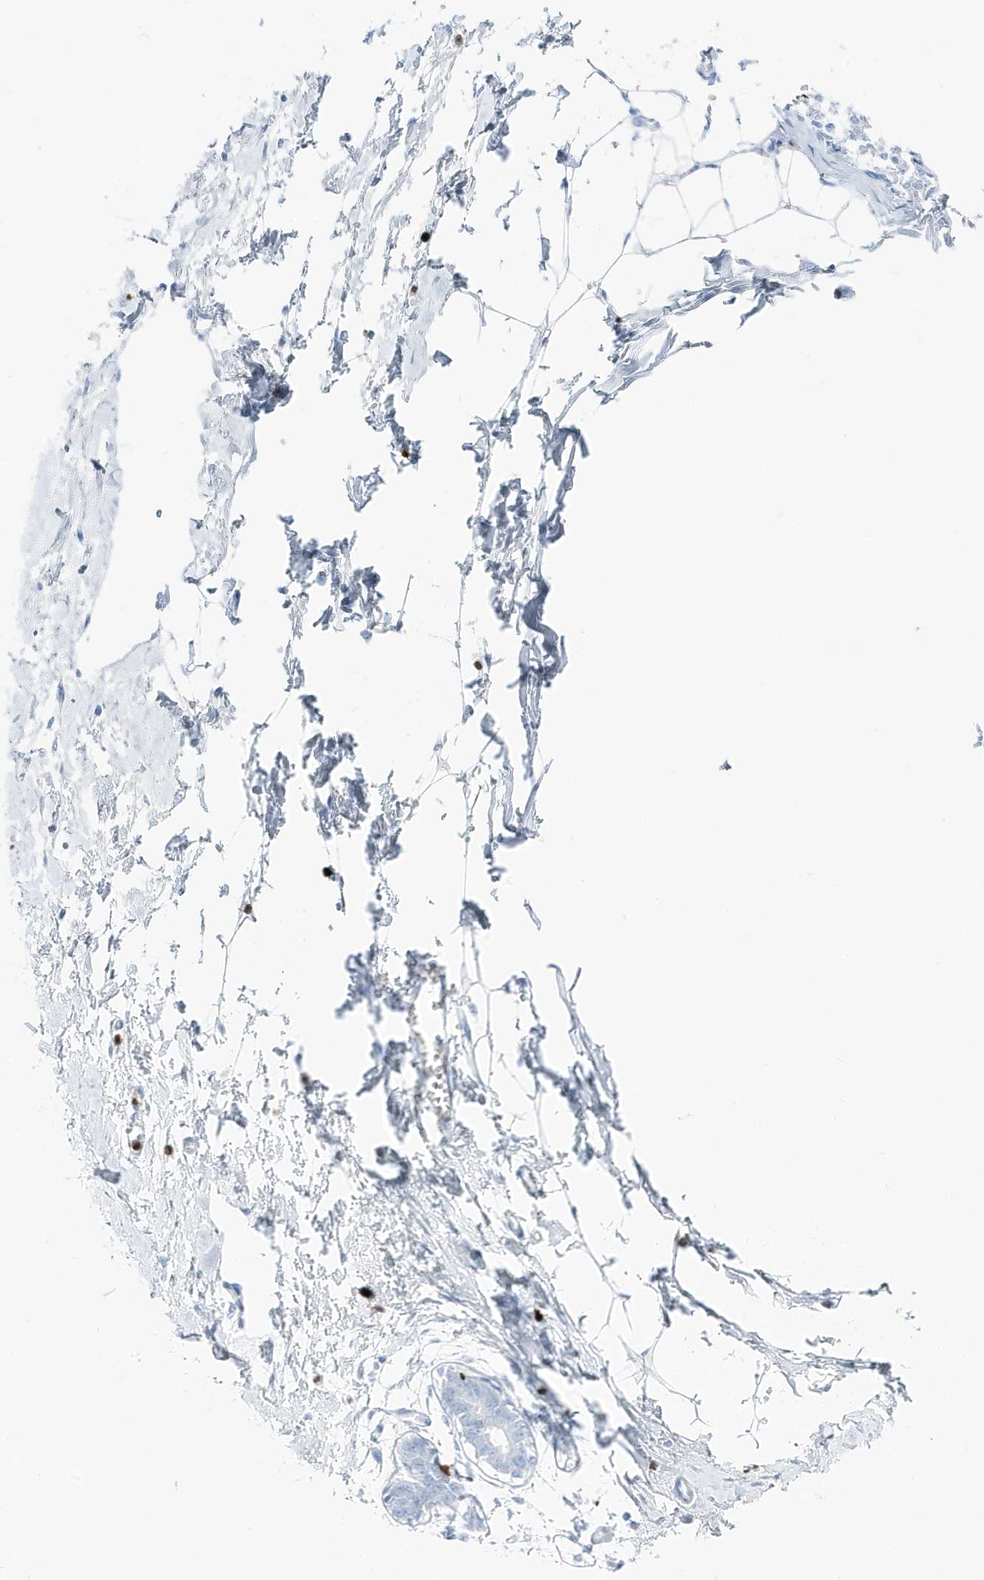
{"staining": {"intensity": "negative", "quantity": "none", "location": "none"}, "tissue": "breast", "cell_type": "Adipocytes", "image_type": "normal", "snomed": [{"axis": "morphology", "description": "Normal tissue, NOS"}, {"axis": "topography", "description": "Breast"}], "caption": "Benign breast was stained to show a protein in brown. There is no significant expression in adipocytes. Nuclei are stained in blue.", "gene": "MNDA", "patient": {"sex": "female", "age": 27}}